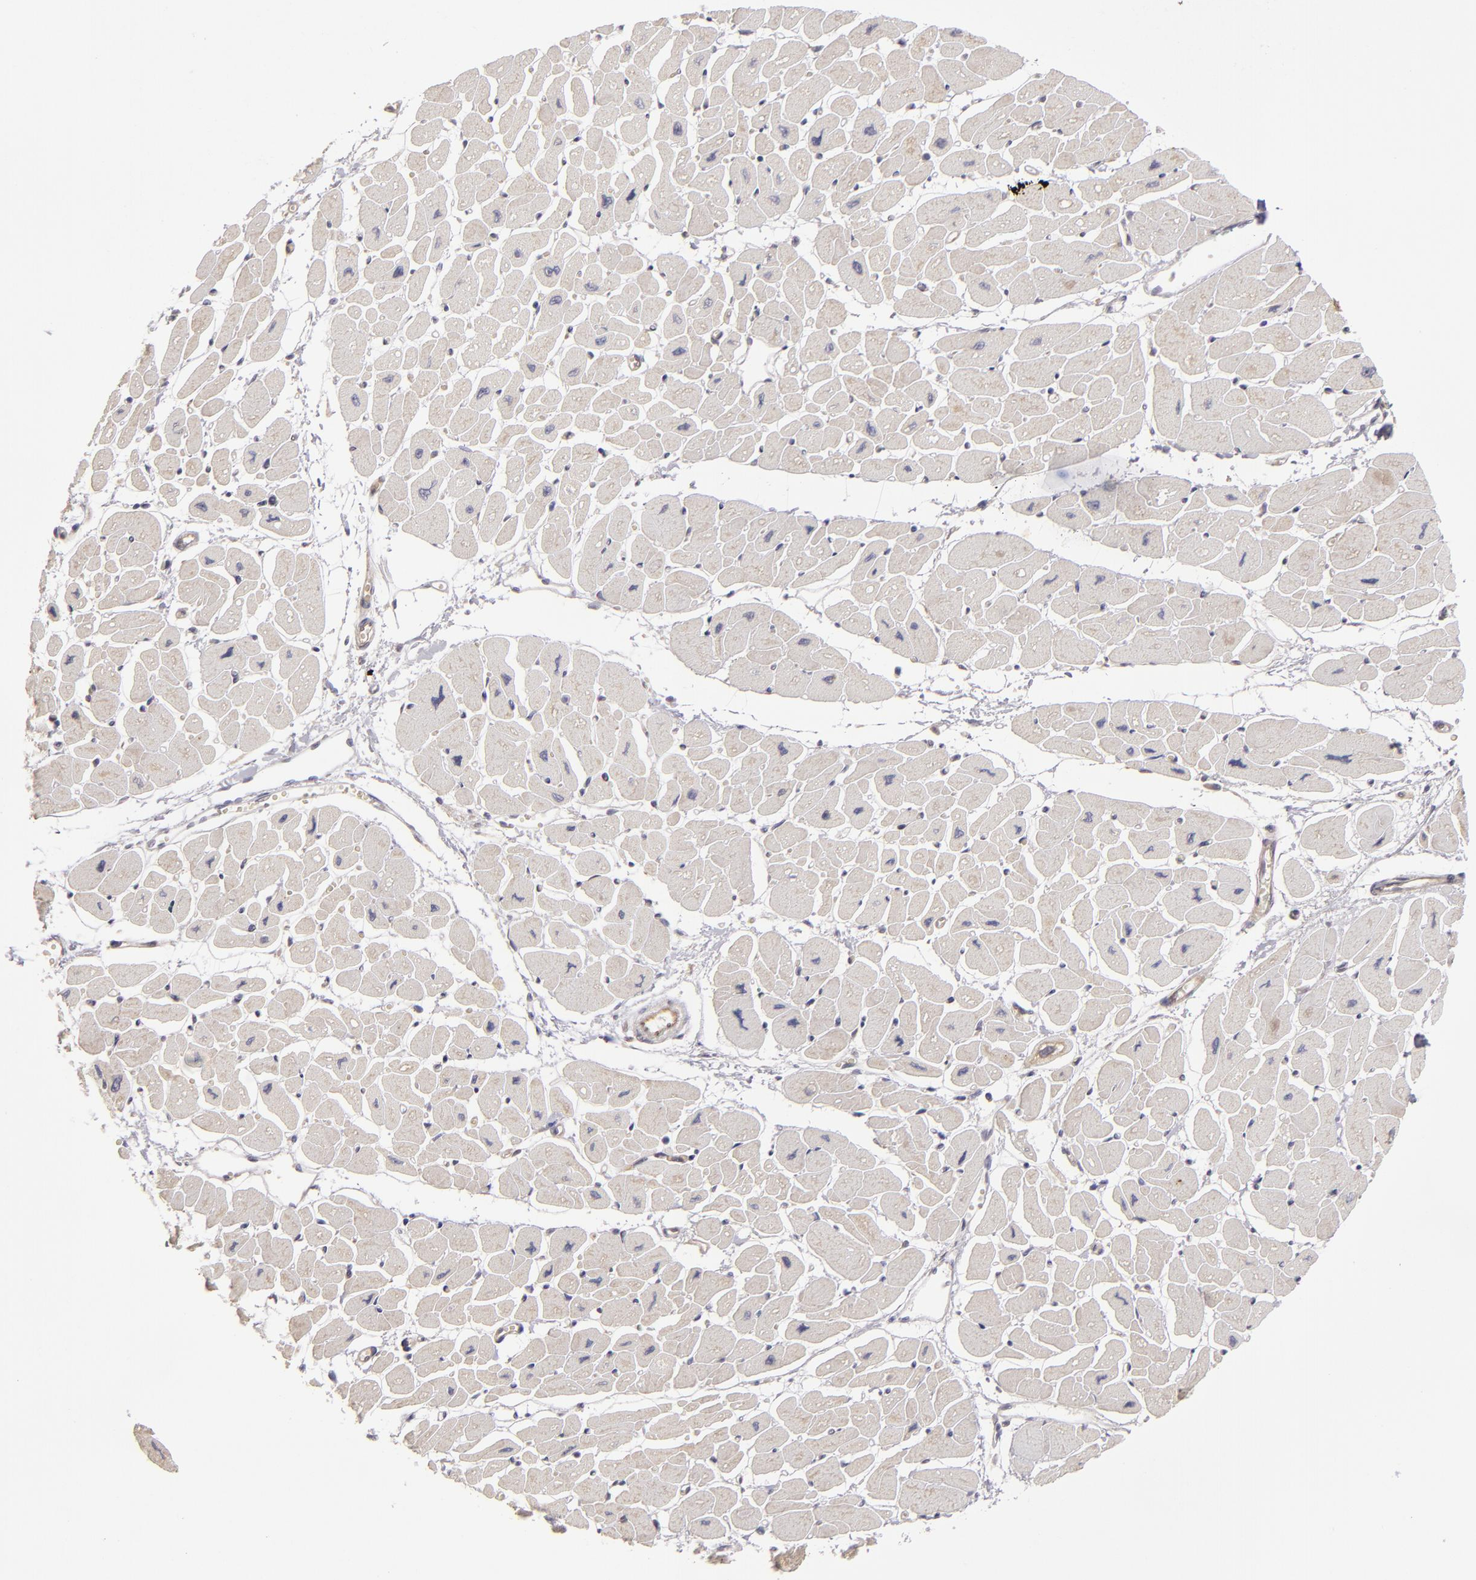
{"staining": {"intensity": "negative", "quantity": "none", "location": "none"}, "tissue": "heart muscle", "cell_type": "Cardiomyocytes", "image_type": "normal", "snomed": [{"axis": "morphology", "description": "Normal tissue, NOS"}, {"axis": "topography", "description": "Heart"}], "caption": "Immunohistochemistry histopathology image of normal heart muscle: heart muscle stained with DAB (3,3'-diaminobenzidine) demonstrates no significant protein positivity in cardiomyocytes. (DAB (3,3'-diaminobenzidine) immunohistochemistry (IHC) visualized using brightfield microscopy, high magnification).", "gene": "SH2D4A", "patient": {"sex": "female", "age": 54}}